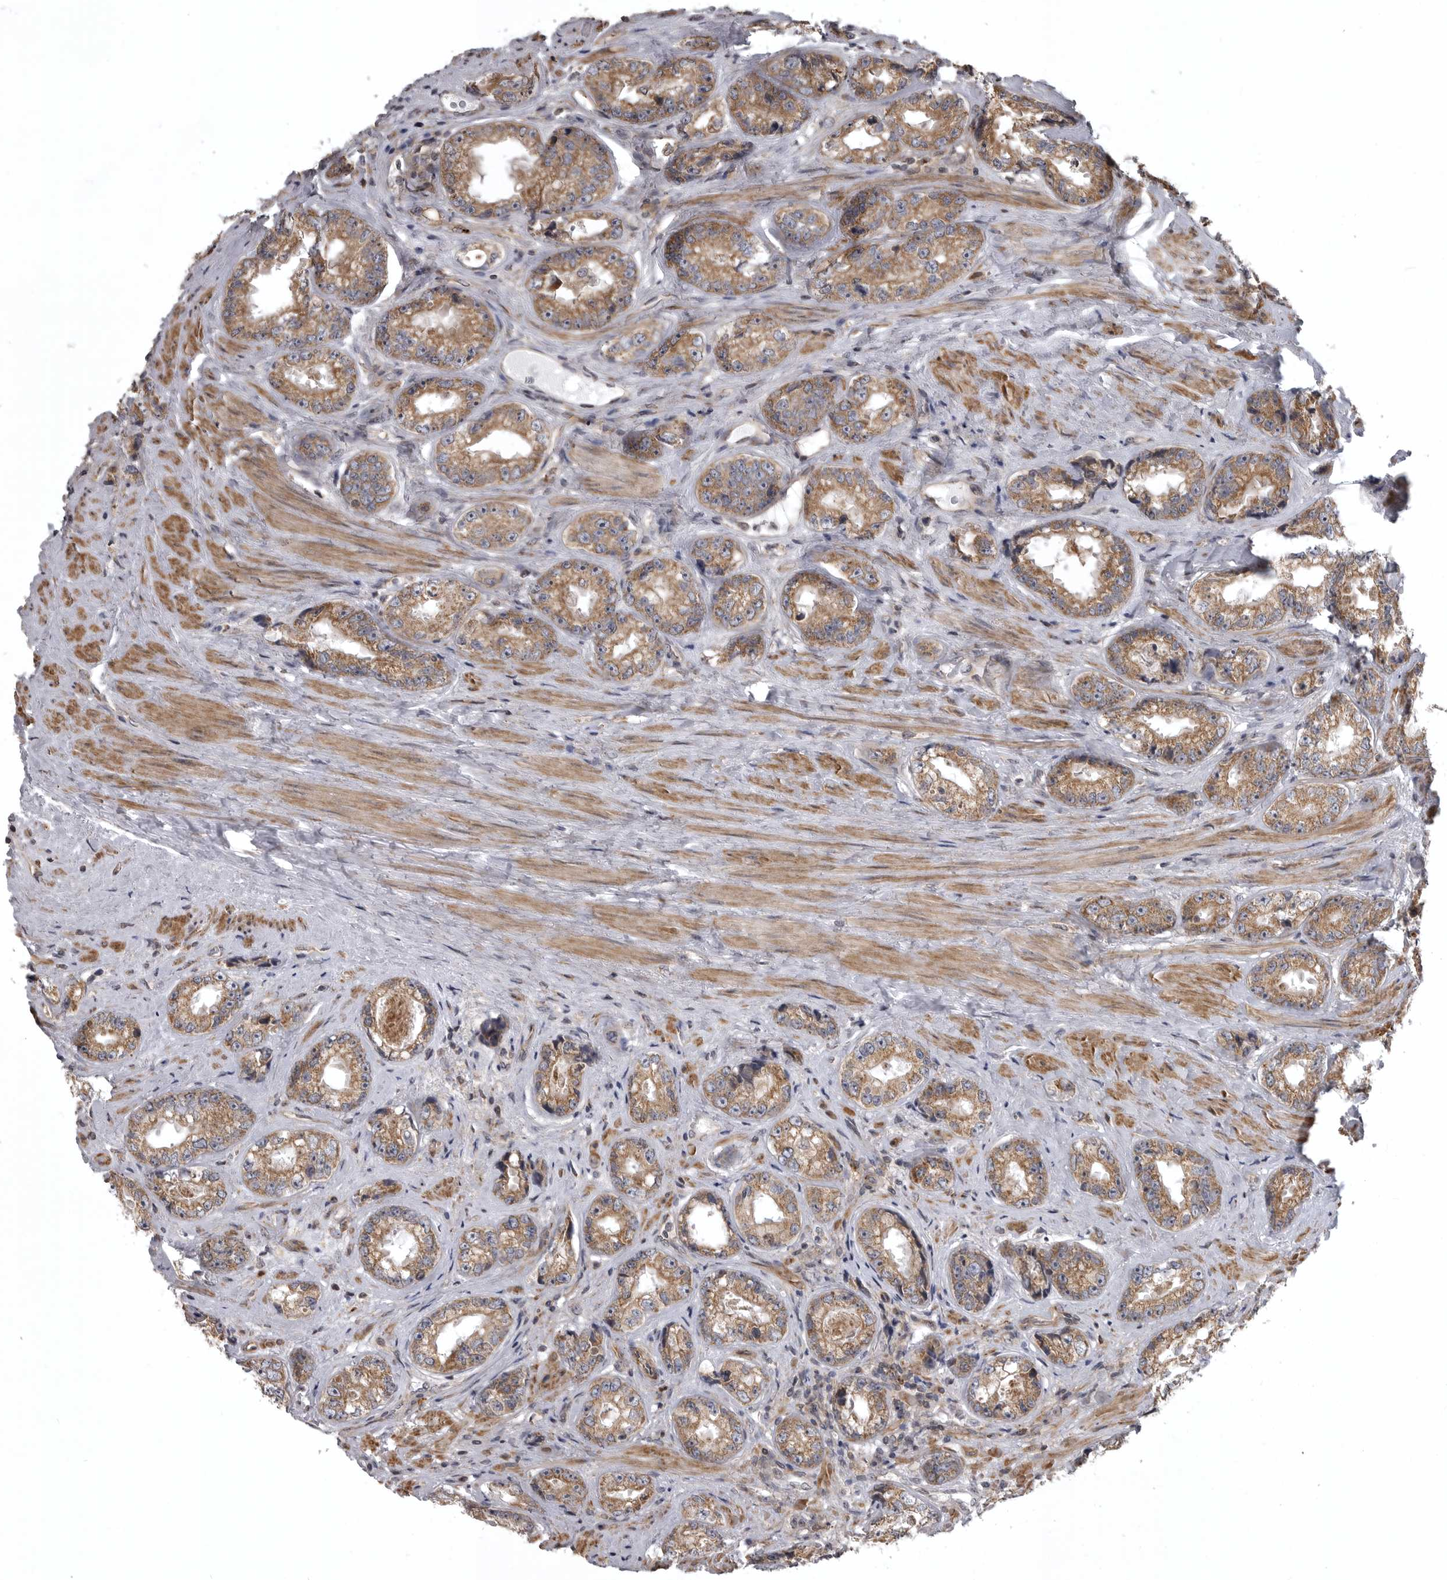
{"staining": {"intensity": "moderate", "quantity": ">75%", "location": "cytoplasmic/membranous"}, "tissue": "prostate cancer", "cell_type": "Tumor cells", "image_type": "cancer", "snomed": [{"axis": "morphology", "description": "Adenocarcinoma, High grade"}, {"axis": "topography", "description": "Prostate"}], "caption": "Brown immunohistochemical staining in adenocarcinoma (high-grade) (prostate) exhibits moderate cytoplasmic/membranous expression in about >75% of tumor cells.", "gene": "ZNRF1", "patient": {"sex": "male", "age": 61}}